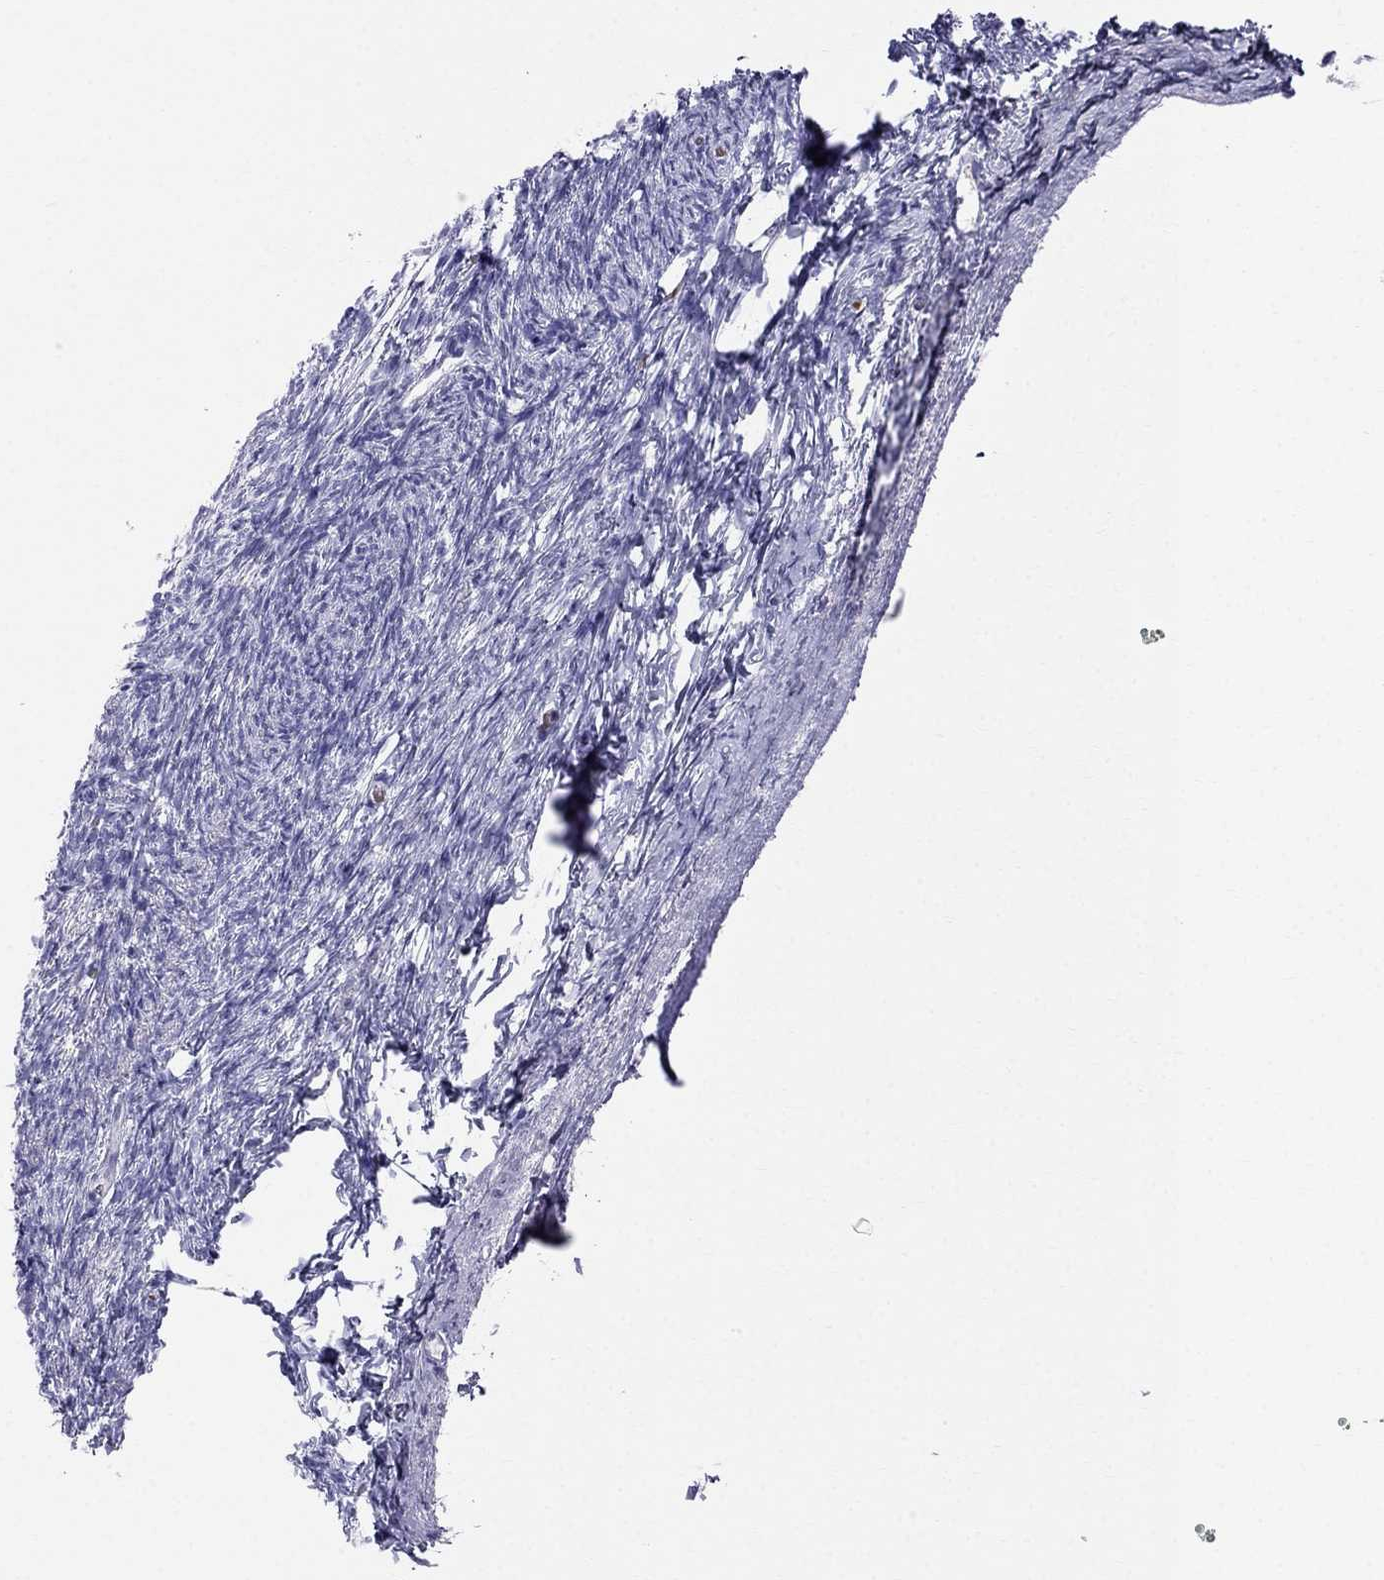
{"staining": {"intensity": "negative", "quantity": "none", "location": "none"}, "tissue": "ovary", "cell_type": "Follicle cells", "image_type": "normal", "snomed": [{"axis": "morphology", "description": "Normal tissue, NOS"}, {"axis": "topography", "description": "Ovary"}], "caption": "High power microscopy micrograph of an IHC histopathology image of unremarkable ovary, revealing no significant expression in follicle cells. (DAB immunohistochemistry (IHC) with hematoxylin counter stain).", "gene": "DNAAF6", "patient": {"sex": "female", "age": 39}}